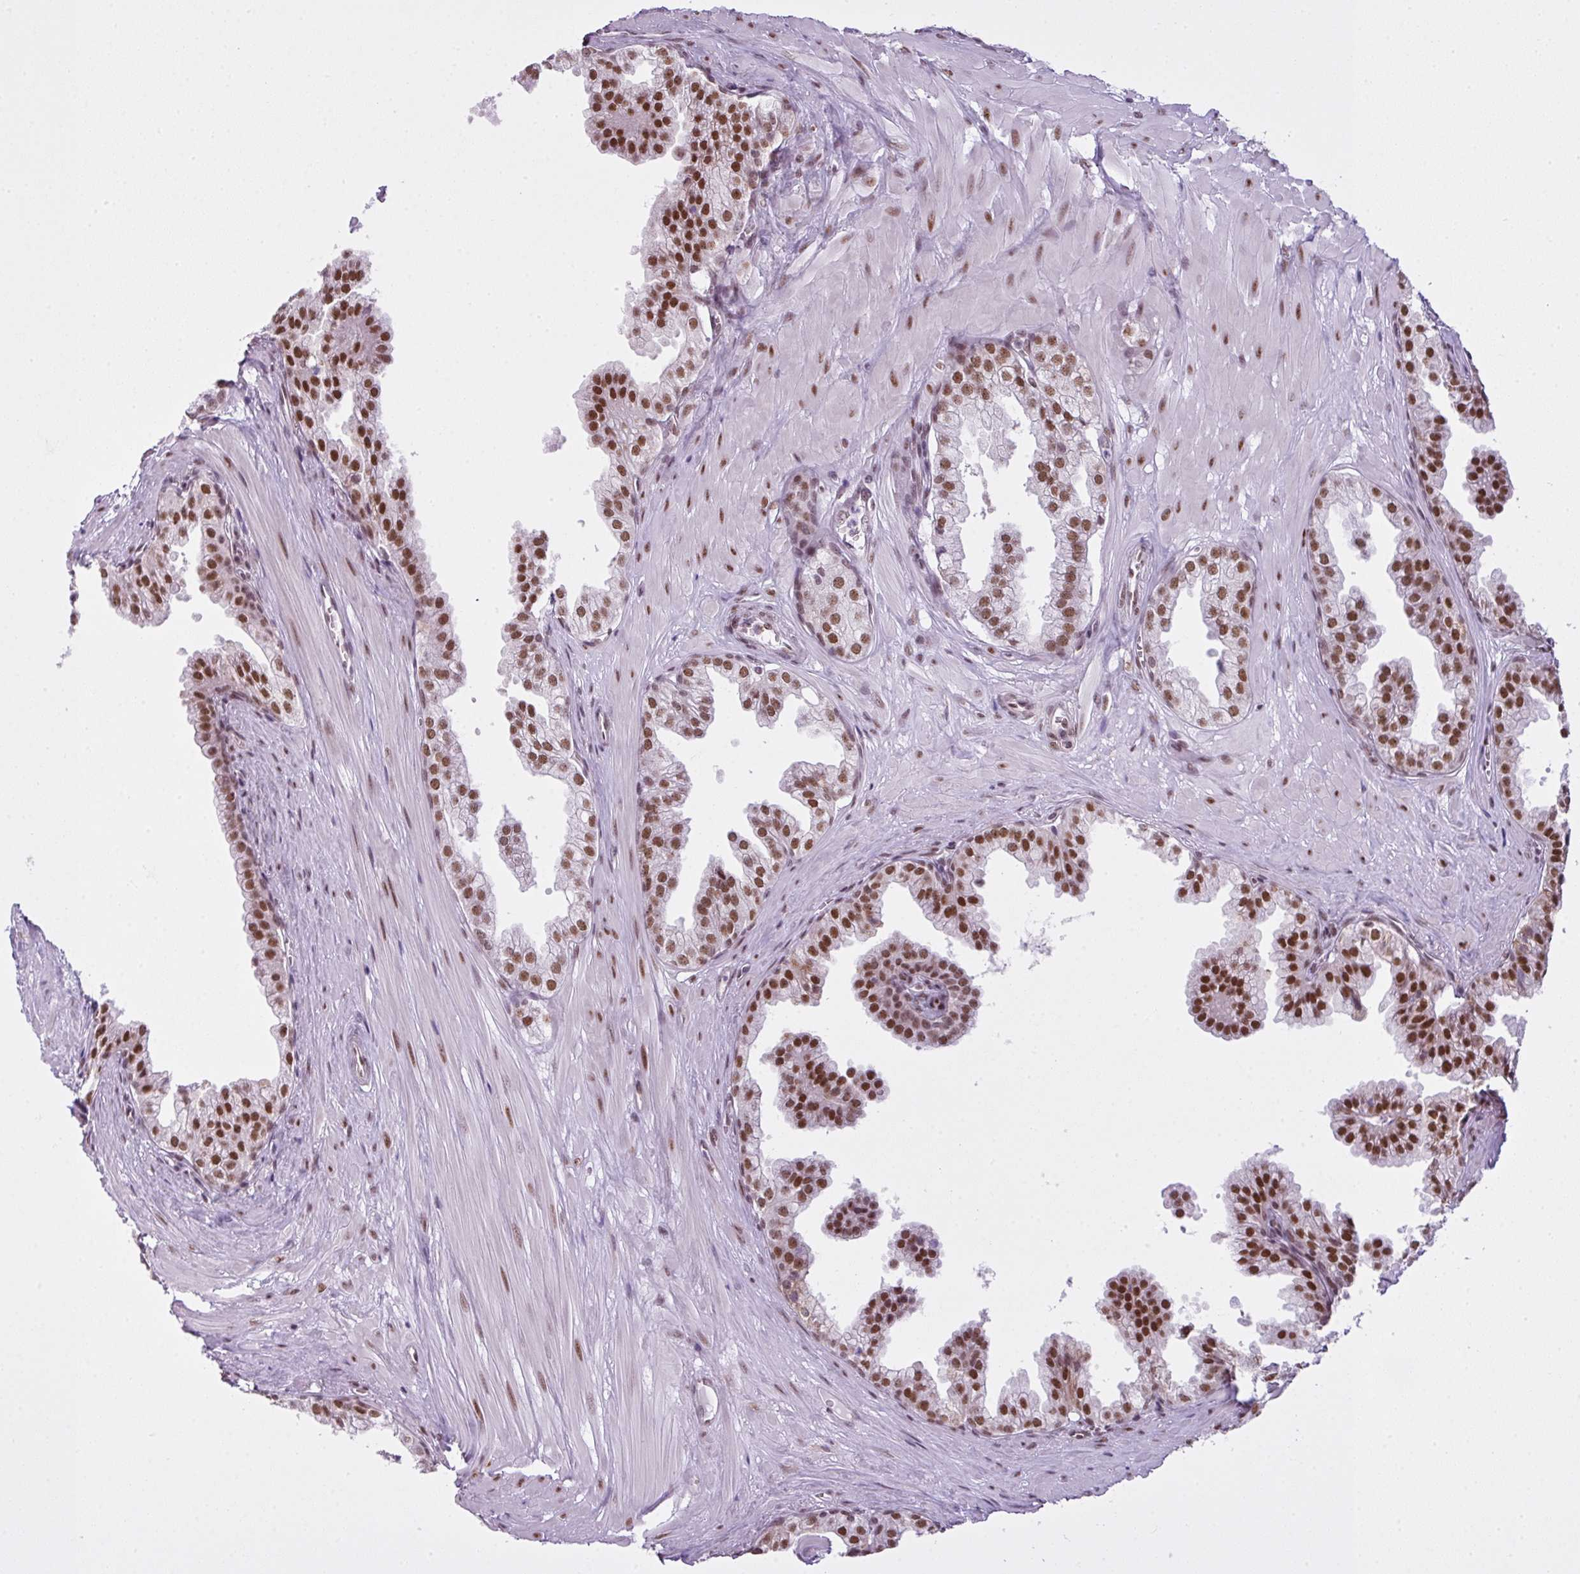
{"staining": {"intensity": "moderate", "quantity": ">75%", "location": "nuclear"}, "tissue": "prostate", "cell_type": "Glandular cells", "image_type": "normal", "snomed": [{"axis": "morphology", "description": "Normal tissue, NOS"}, {"axis": "topography", "description": "Prostate"}, {"axis": "topography", "description": "Peripheral nerve tissue"}], "caption": "Immunohistochemistry (DAB) staining of benign prostate displays moderate nuclear protein staining in approximately >75% of glandular cells.", "gene": "ARL6IP4", "patient": {"sex": "male", "age": 55}}